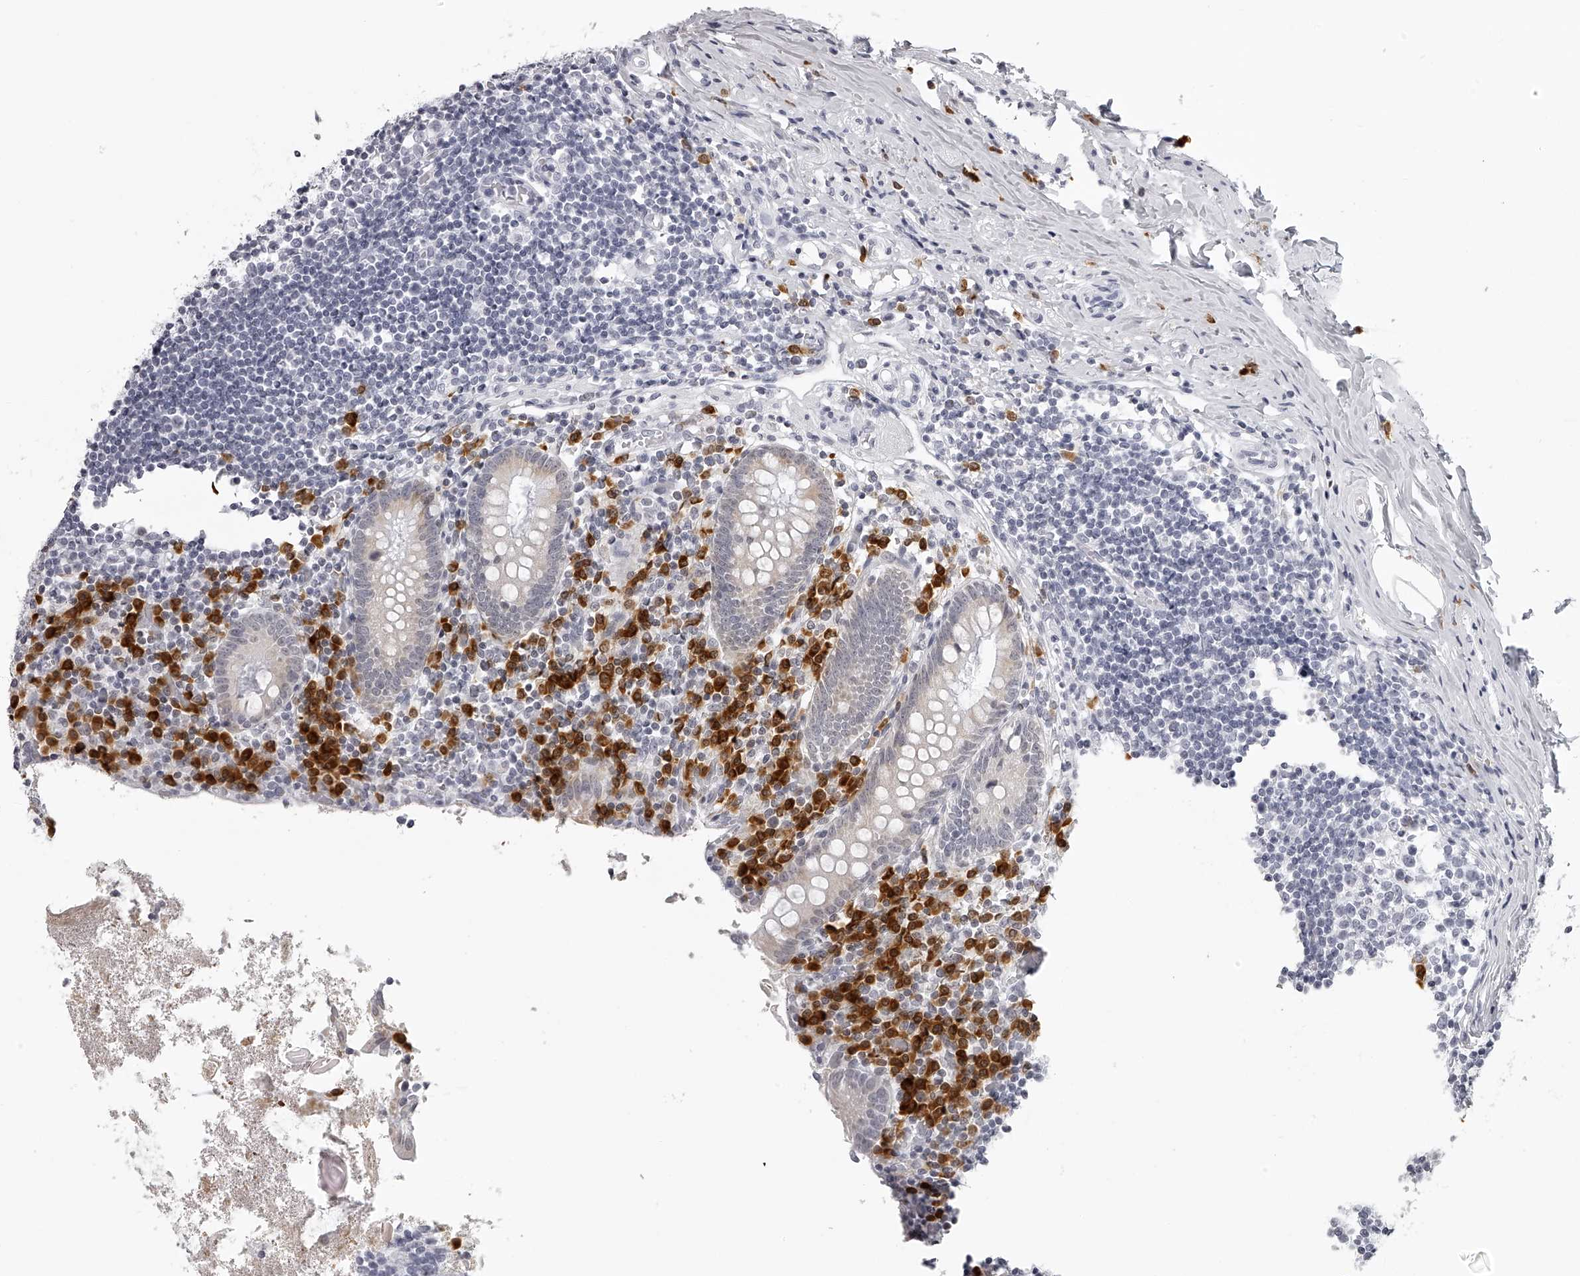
{"staining": {"intensity": "negative", "quantity": "none", "location": "none"}, "tissue": "appendix", "cell_type": "Glandular cells", "image_type": "normal", "snomed": [{"axis": "morphology", "description": "Normal tissue, NOS"}, {"axis": "topography", "description": "Appendix"}], "caption": "DAB (3,3'-diaminobenzidine) immunohistochemical staining of normal human appendix shows no significant expression in glandular cells.", "gene": "SEC11C", "patient": {"sex": "female", "age": 17}}